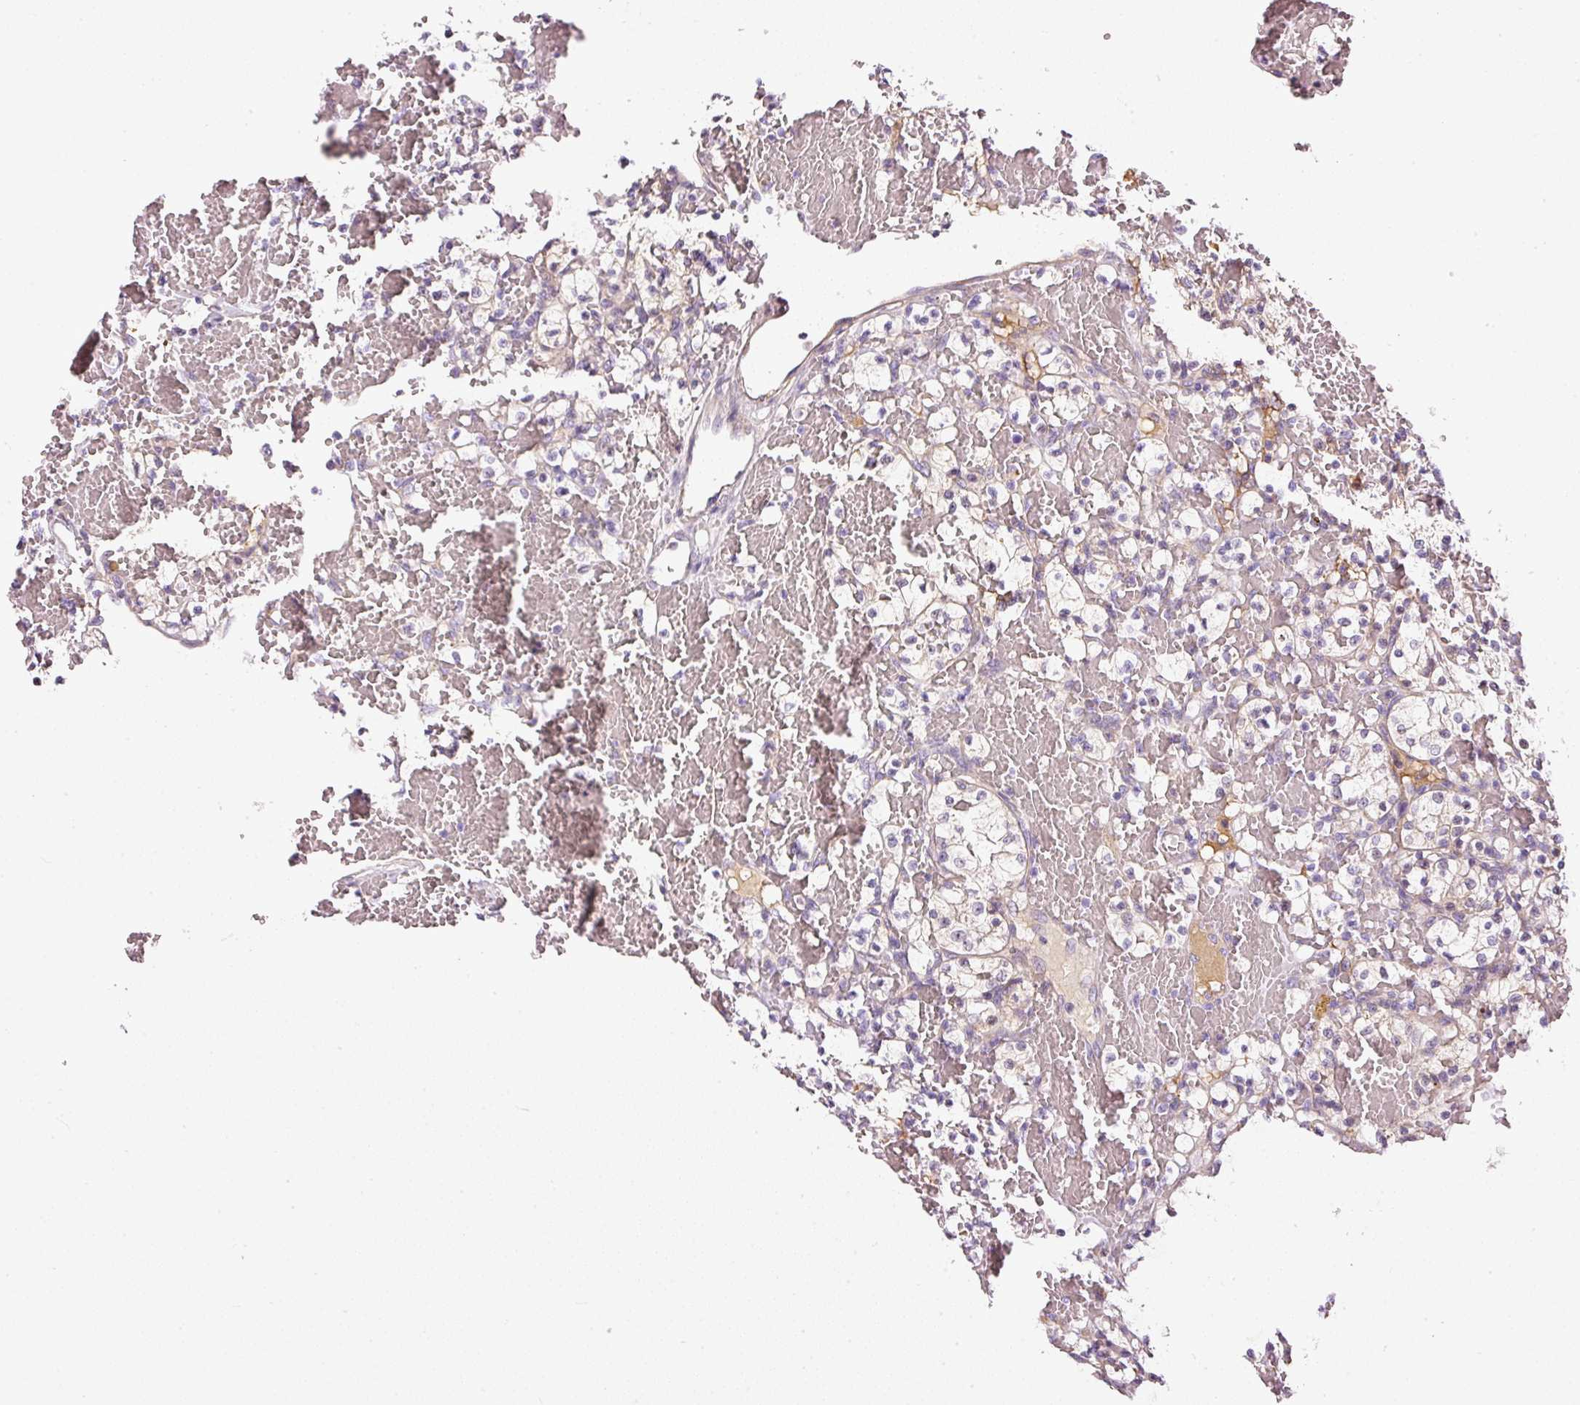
{"staining": {"intensity": "negative", "quantity": "none", "location": "none"}, "tissue": "renal cancer", "cell_type": "Tumor cells", "image_type": "cancer", "snomed": [{"axis": "morphology", "description": "Adenocarcinoma, NOS"}, {"axis": "topography", "description": "Kidney"}], "caption": "The image exhibits no significant staining in tumor cells of renal cancer.", "gene": "KPNA5", "patient": {"sex": "female", "age": 60}}